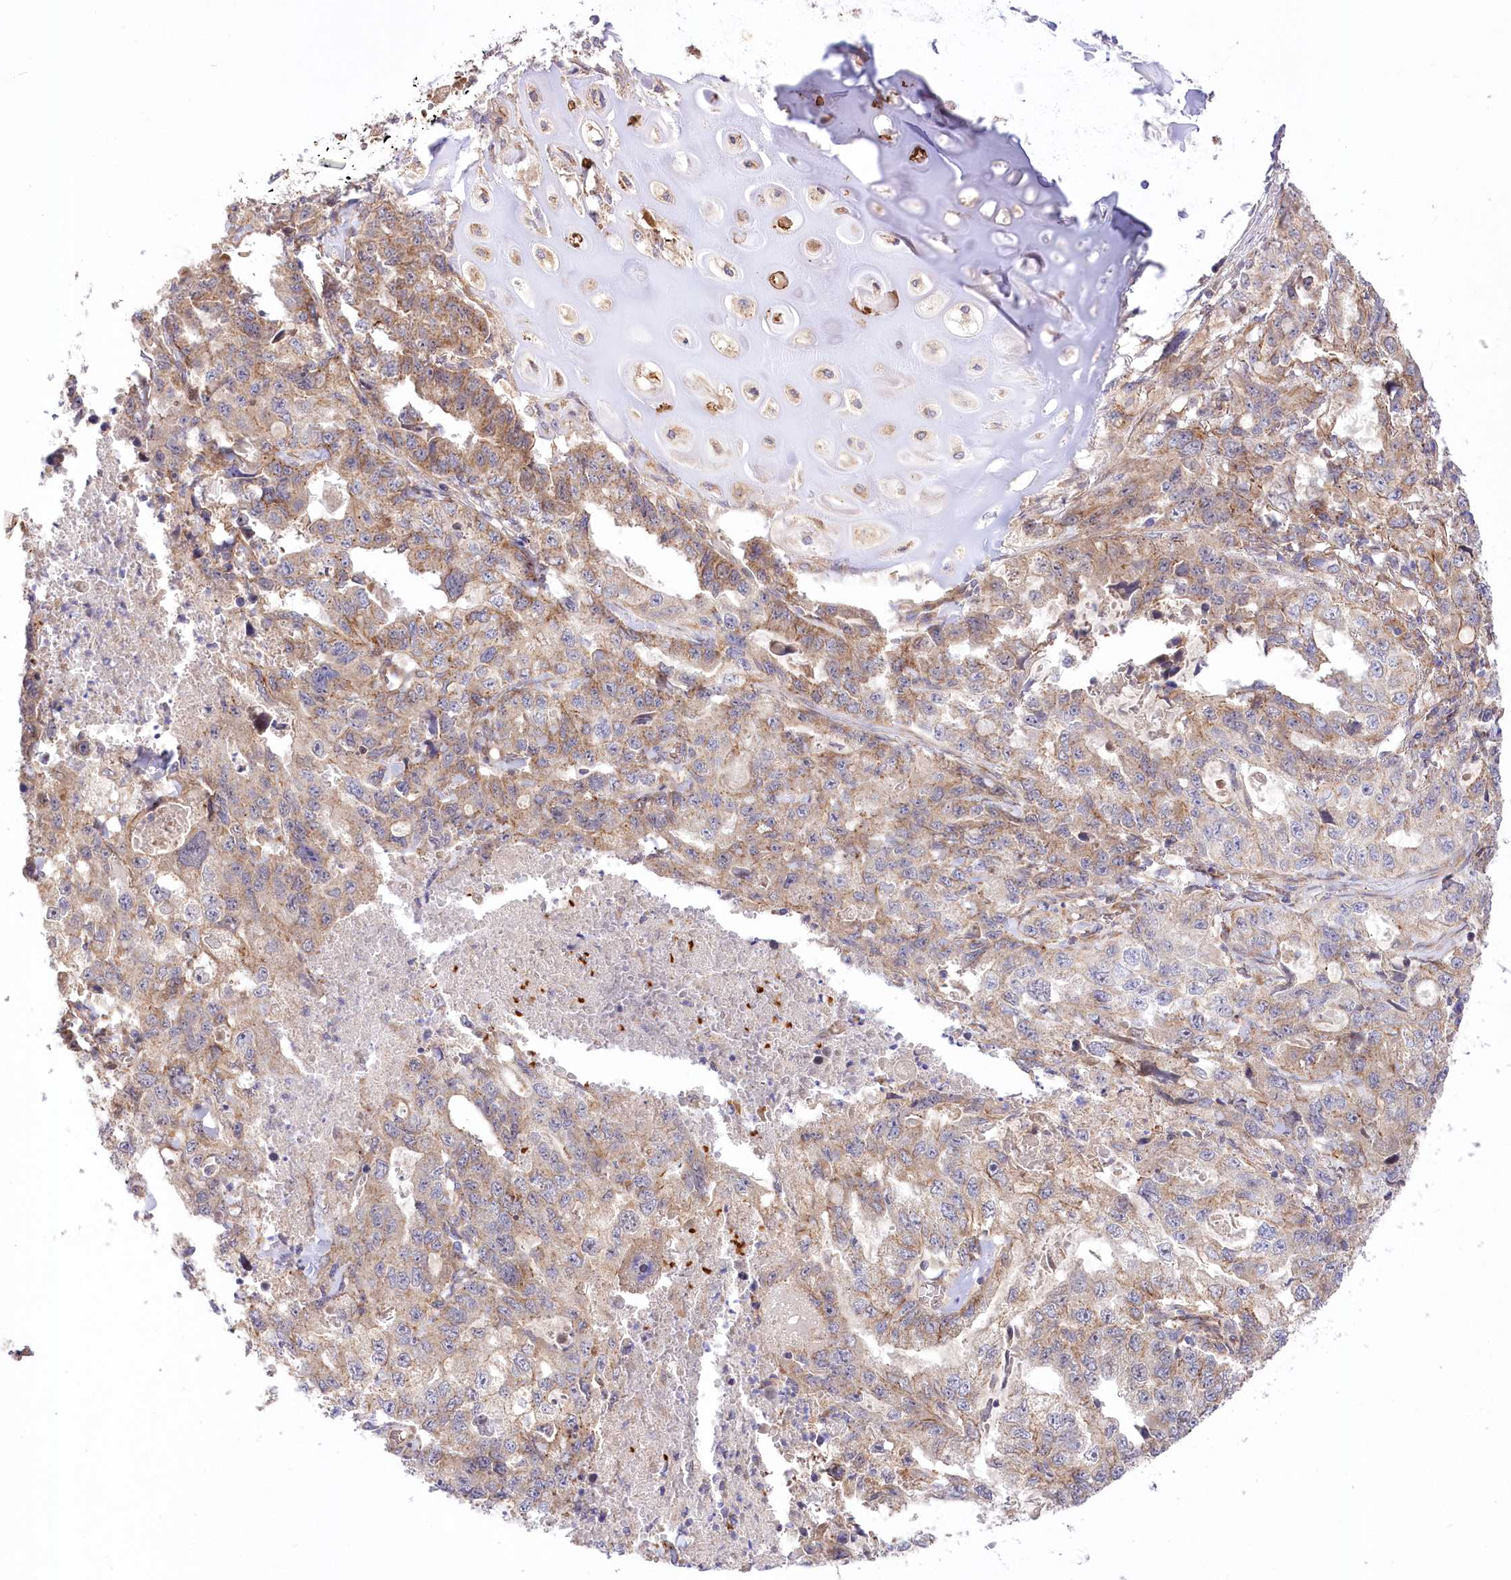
{"staining": {"intensity": "moderate", "quantity": ">75%", "location": "cytoplasmic/membranous"}, "tissue": "lung cancer", "cell_type": "Tumor cells", "image_type": "cancer", "snomed": [{"axis": "morphology", "description": "Adenocarcinoma, NOS"}, {"axis": "topography", "description": "Lung"}], "caption": "About >75% of tumor cells in lung cancer exhibit moderate cytoplasmic/membranous protein positivity as visualized by brown immunohistochemical staining.", "gene": "TRUB1", "patient": {"sex": "female", "age": 51}}